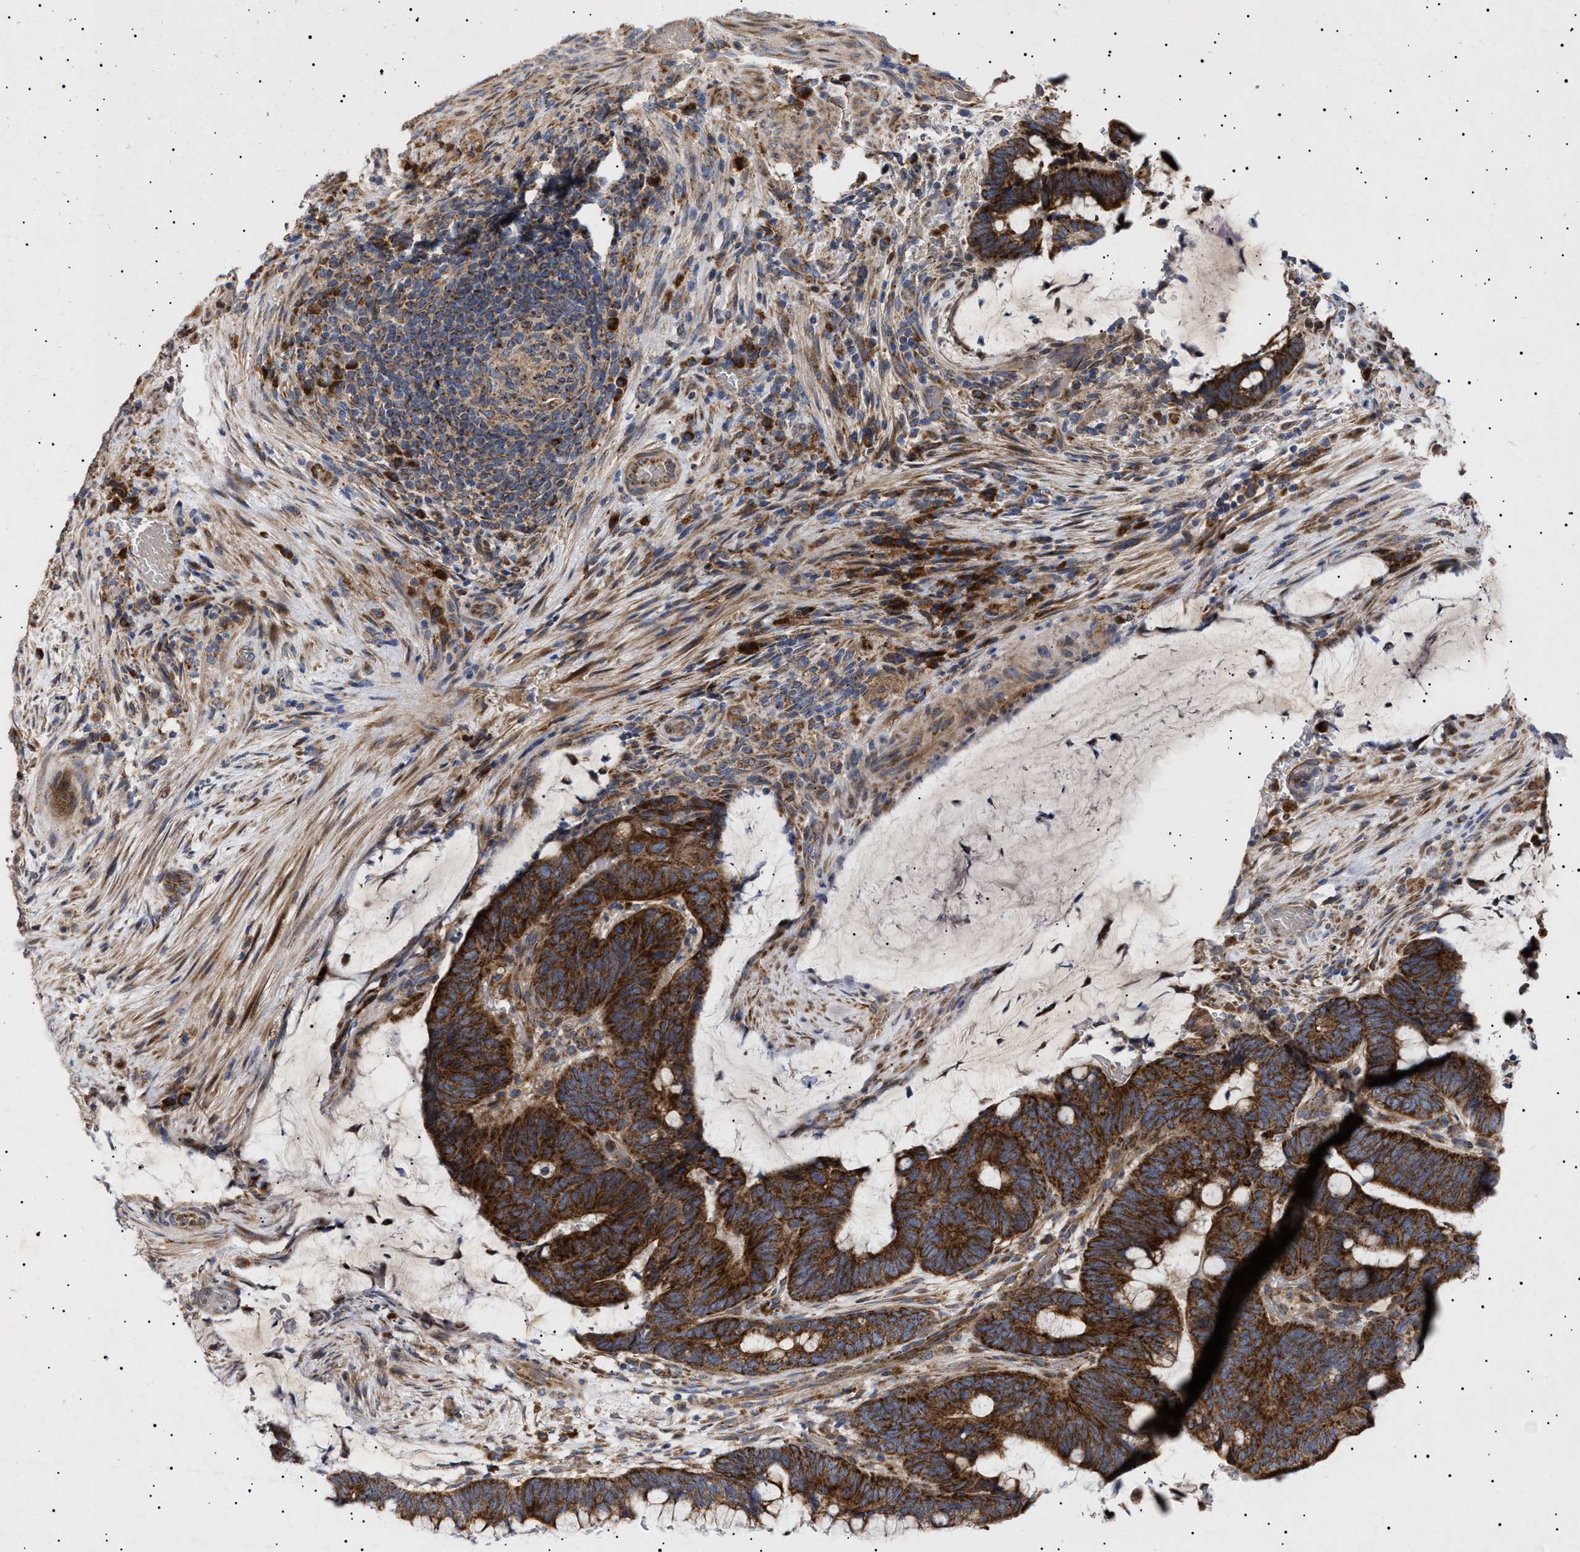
{"staining": {"intensity": "moderate", "quantity": ">75%", "location": "cytoplasmic/membranous"}, "tissue": "colorectal cancer", "cell_type": "Tumor cells", "image_type": "cancer", "snomed": [{"axis": "morphology", "description": "Normal tissue, NOS"}, {"axis": "morphology", "description": "Adenocarcinoma, NOS"}, {"axis": "topography", "description": "Rectum"}, {"axis": "topography", "description": "Peripheral nerve tissue"}], "caption": "Immunohistochemistry of colorectal cancer demonstrates medium levels of moderate cytoplasmic/membranous positivity in approximately >75% of tumor cells.", "gene": "MRPL10", "patient": {"sex": "male", "age": 92}}